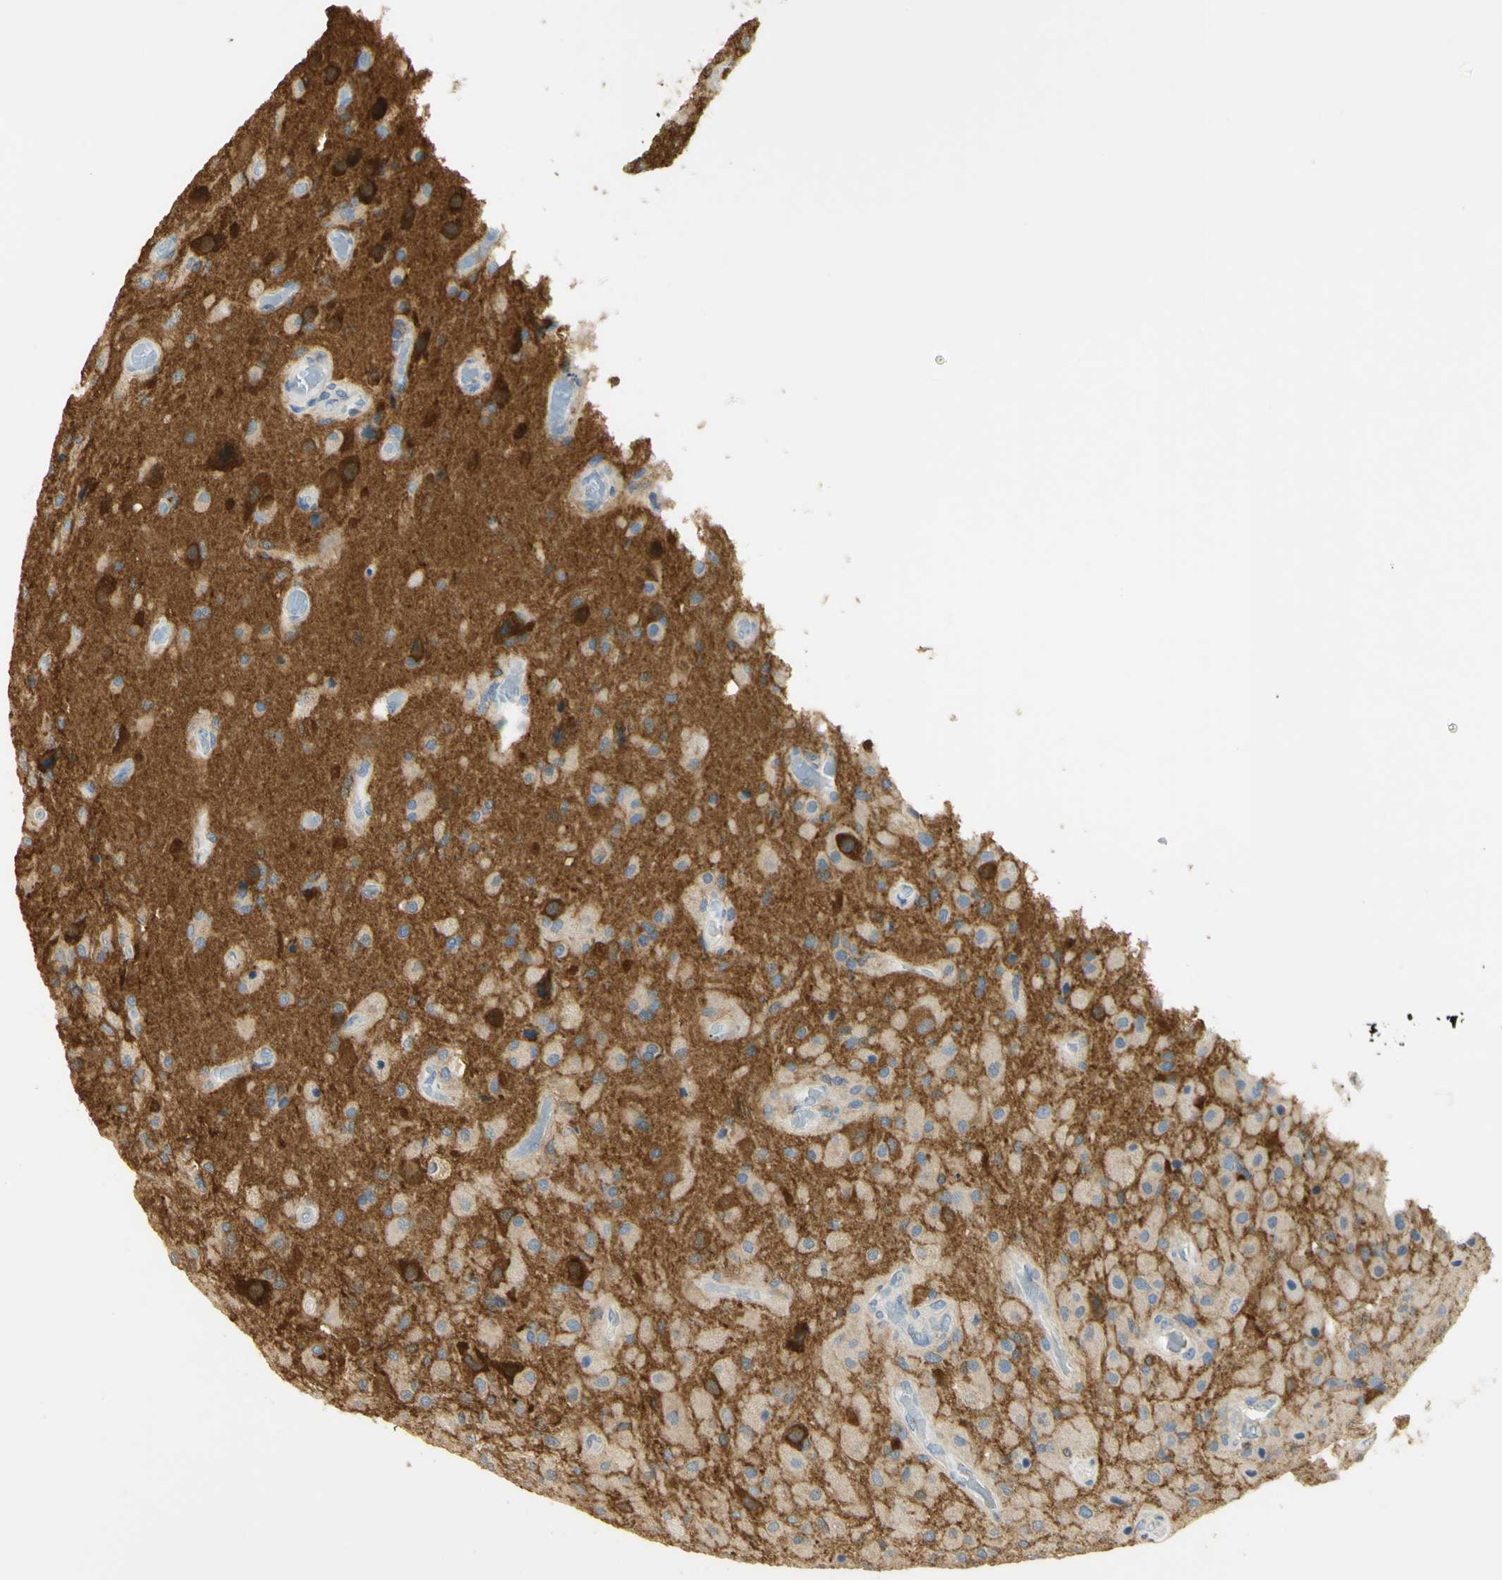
{"staining": {"intensity": "weak", "quantity": ">75%", "location": "cytoplasmic/membranous"}, "tissue": "glioma", "cell_type": "Tumor cells", "image_type": "cancer", "snomed": [{"axis": "morphology", "description": "Normal tissue, NOS"}, {"axis": "morphology", "description": "Glioma, malignant, High grade"}, {"axis": "topography", "description": "Cerebral cortex"}], "caption": "A brown stain highlights weak cytoplasmic/membranous positivity of a protein in glioma tumor cells.", "gene": "PAK1", "patient": {"sex": "male", "age": 77}}